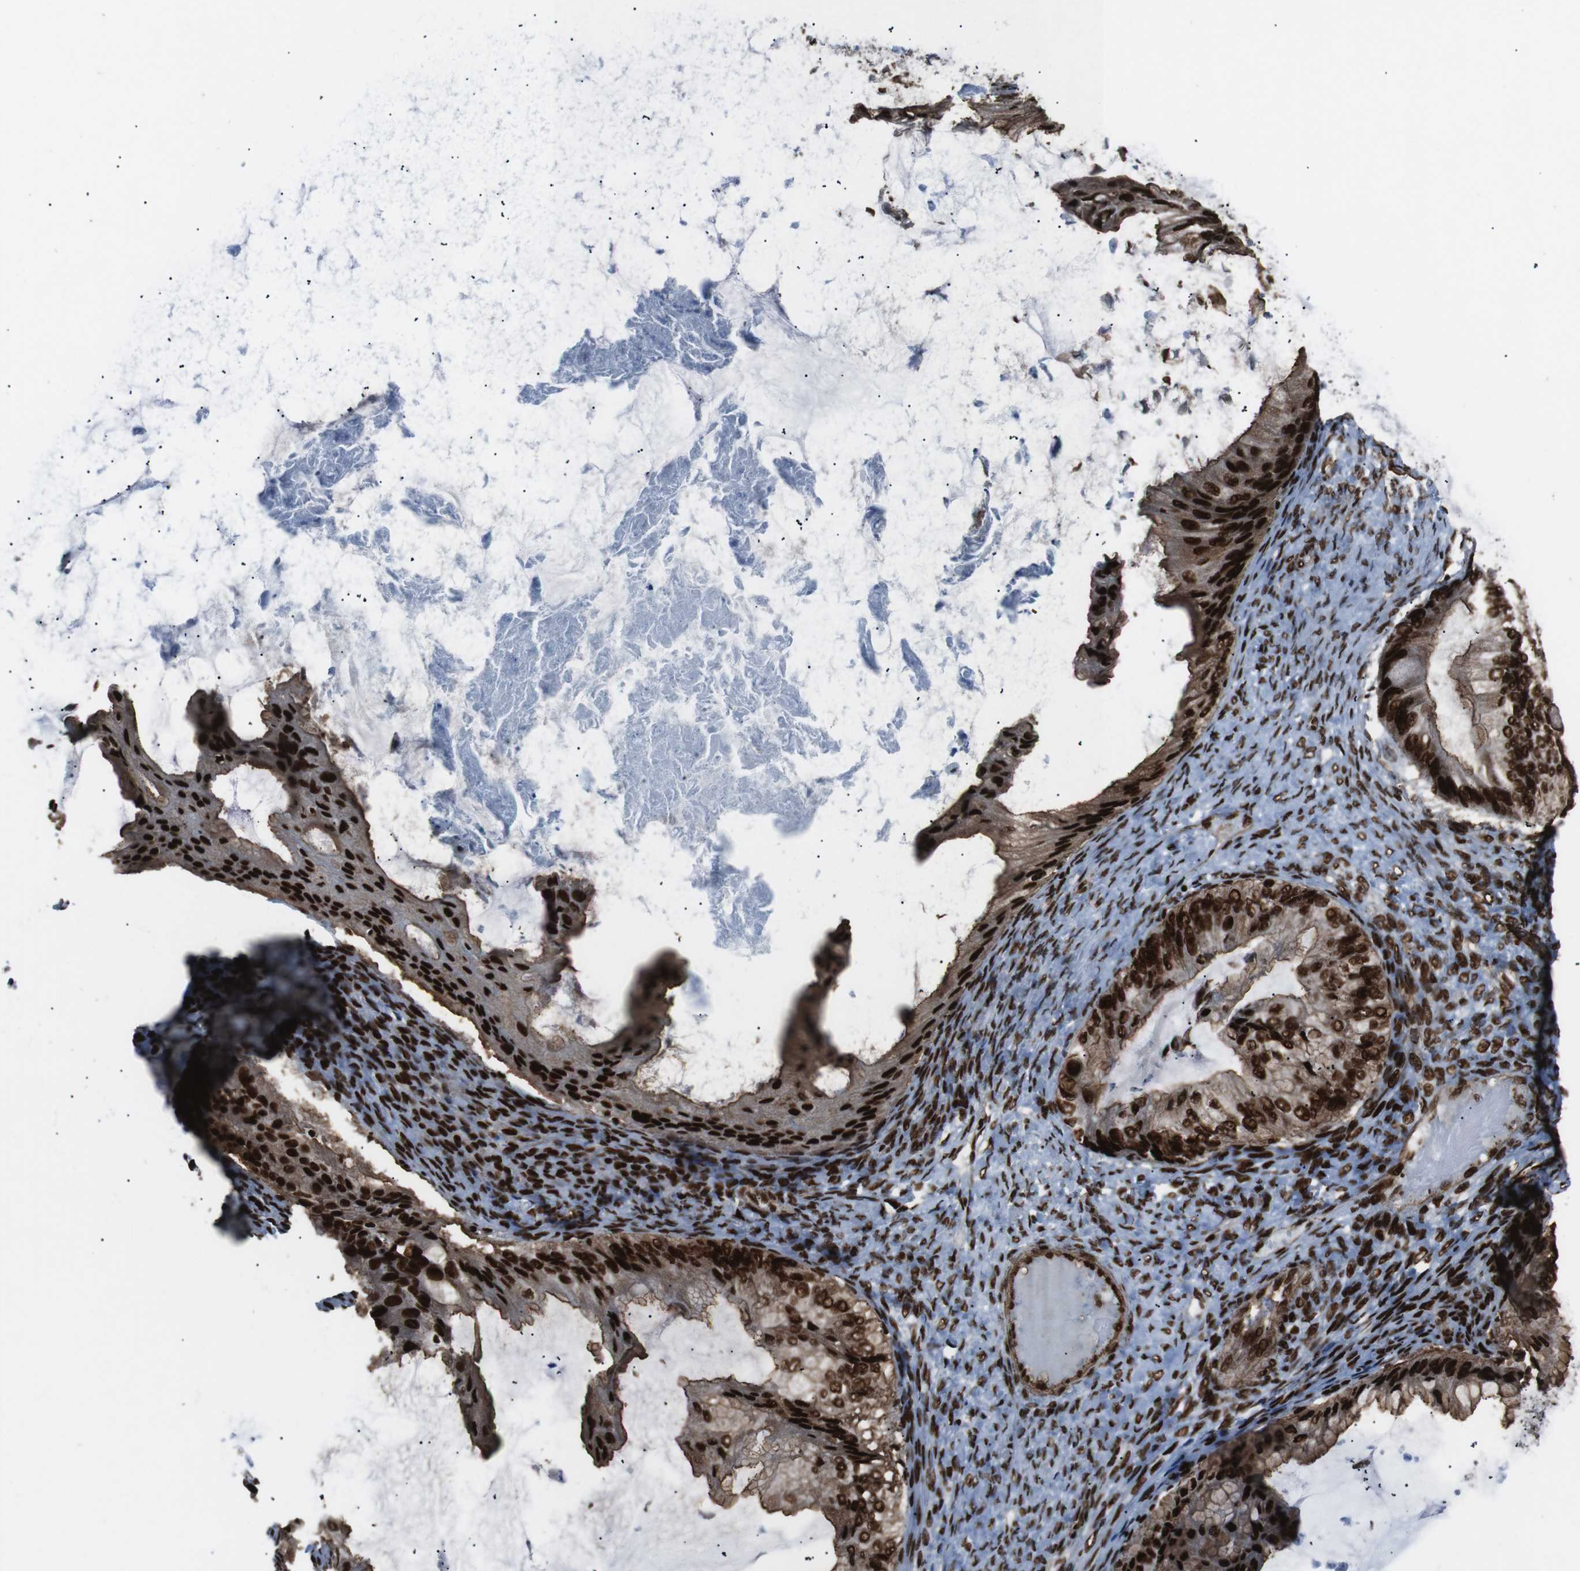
{"staining": {"intensity": "strong", "quantity": ">75%", "location": "cytoplasmic/membranous,nuclear"}, "tissue": "ovarian cancer", "cell_type": "Tumor cells", "image_type": "cancer", "snomed": [{"axis": "morphology", "description": "Cystadenocarcinoma, mucinous, NOS"}, {"axis": "topography", "description": "Ovary"}], "caption": "High-magnification brightfield microscopy of ovarian mucinous cystadenocarcinoma stained with DAB (brown) and counterstained with hematoxylin (blue). tumor cells exhibit strong cytoplasmic/membranous and nuclear positivity is identified in about>75% of cells.", "gene": "HNRNPU", "patient": {"sex": "female", "age": 61}}